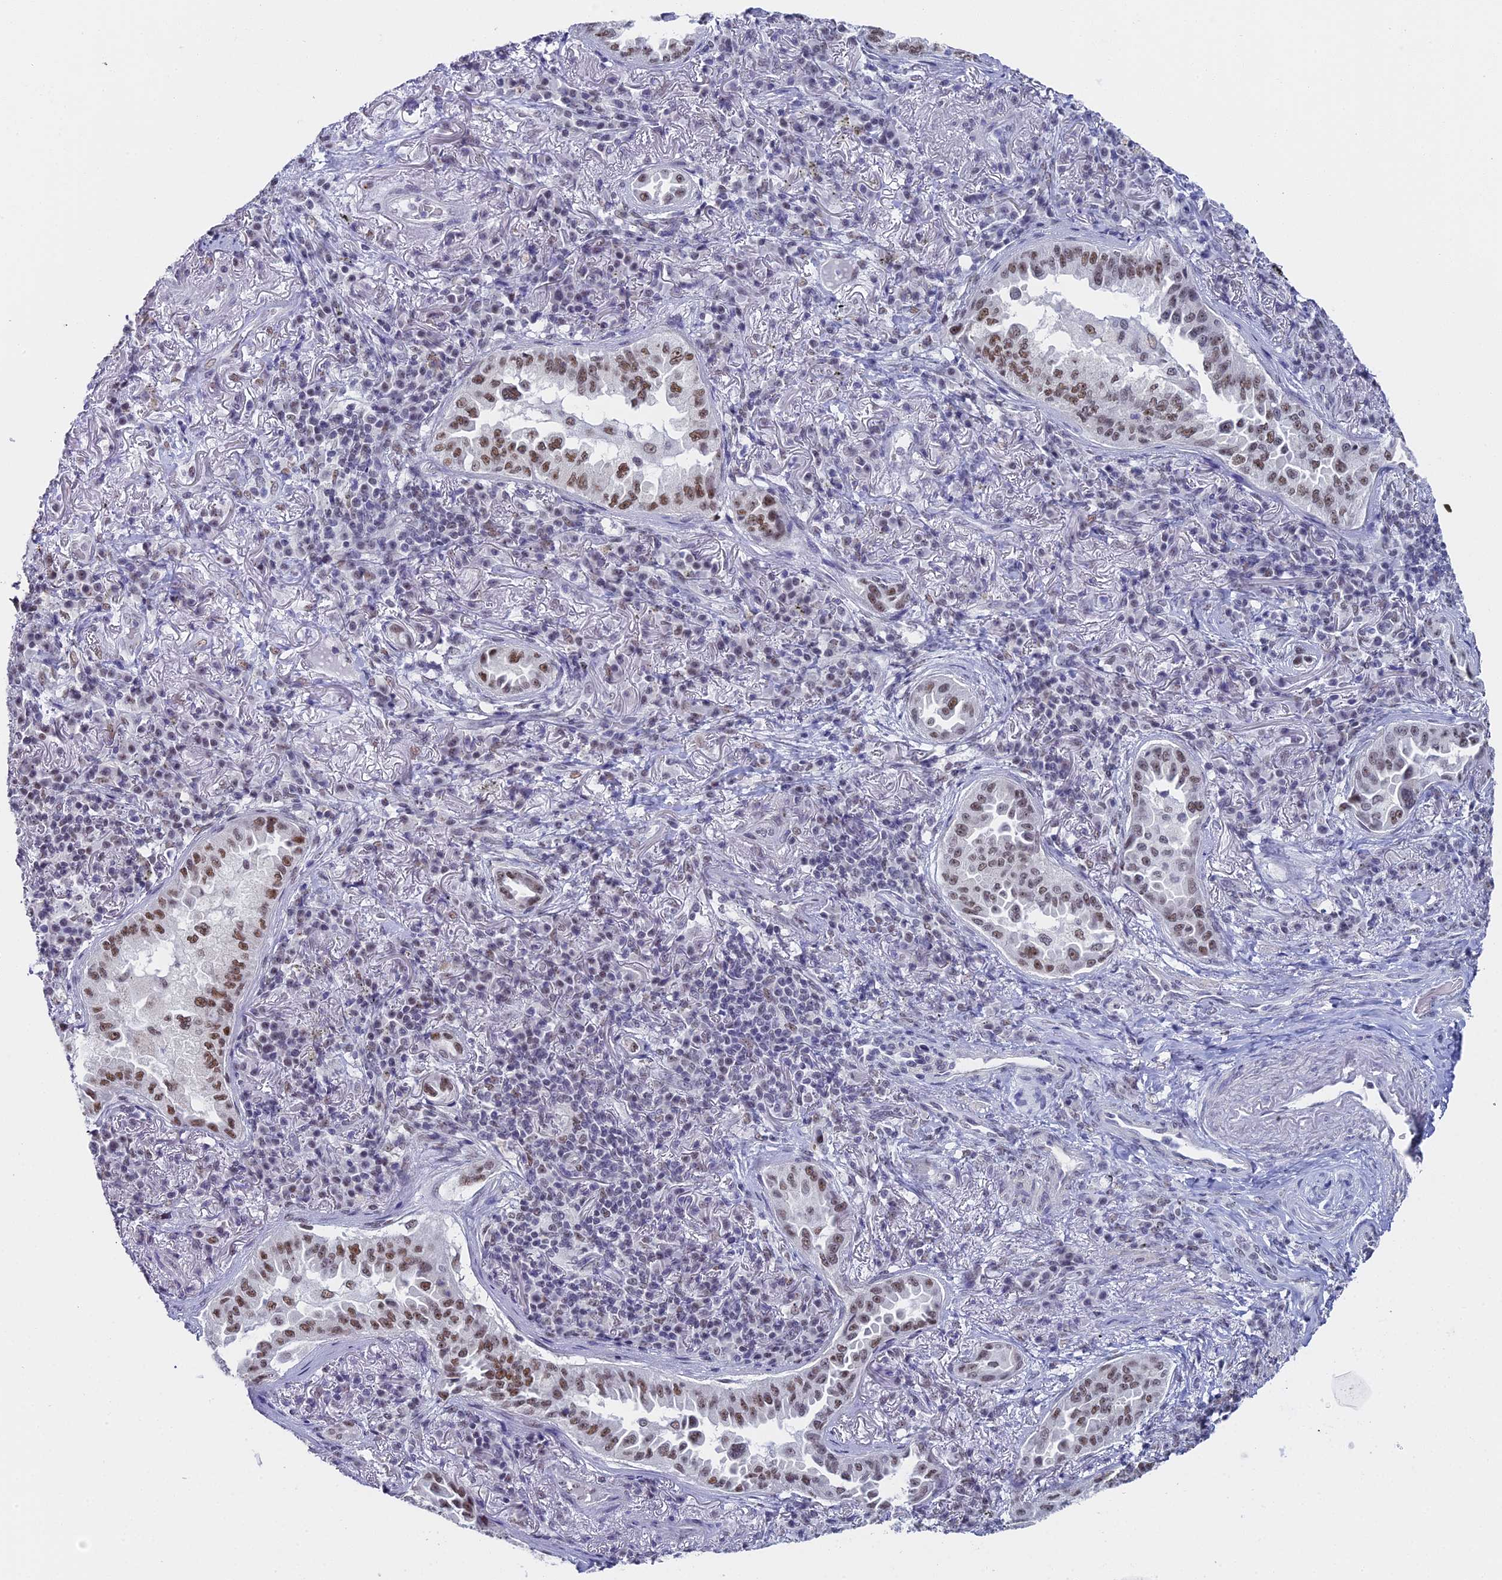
{"staining": {"intensity": "moderate", "quantity": ">75%", "location": "nuclear"}, "tissue": "lung cancer", "cell_type": "Tumor cells", "image_type": "cancer", "snomed": [{"axis": "morphology", "description": "Adenocarcinoma, NOS"}, {"axis": "topography", "description": "Lung"}], "caption": "Lung adenocarcinoma stained with IHC displays moderate nuclear staining in about >75% of tumor cells.", "gene": "CD2BP2", "patient": {"sex": "female", "age": 69}}